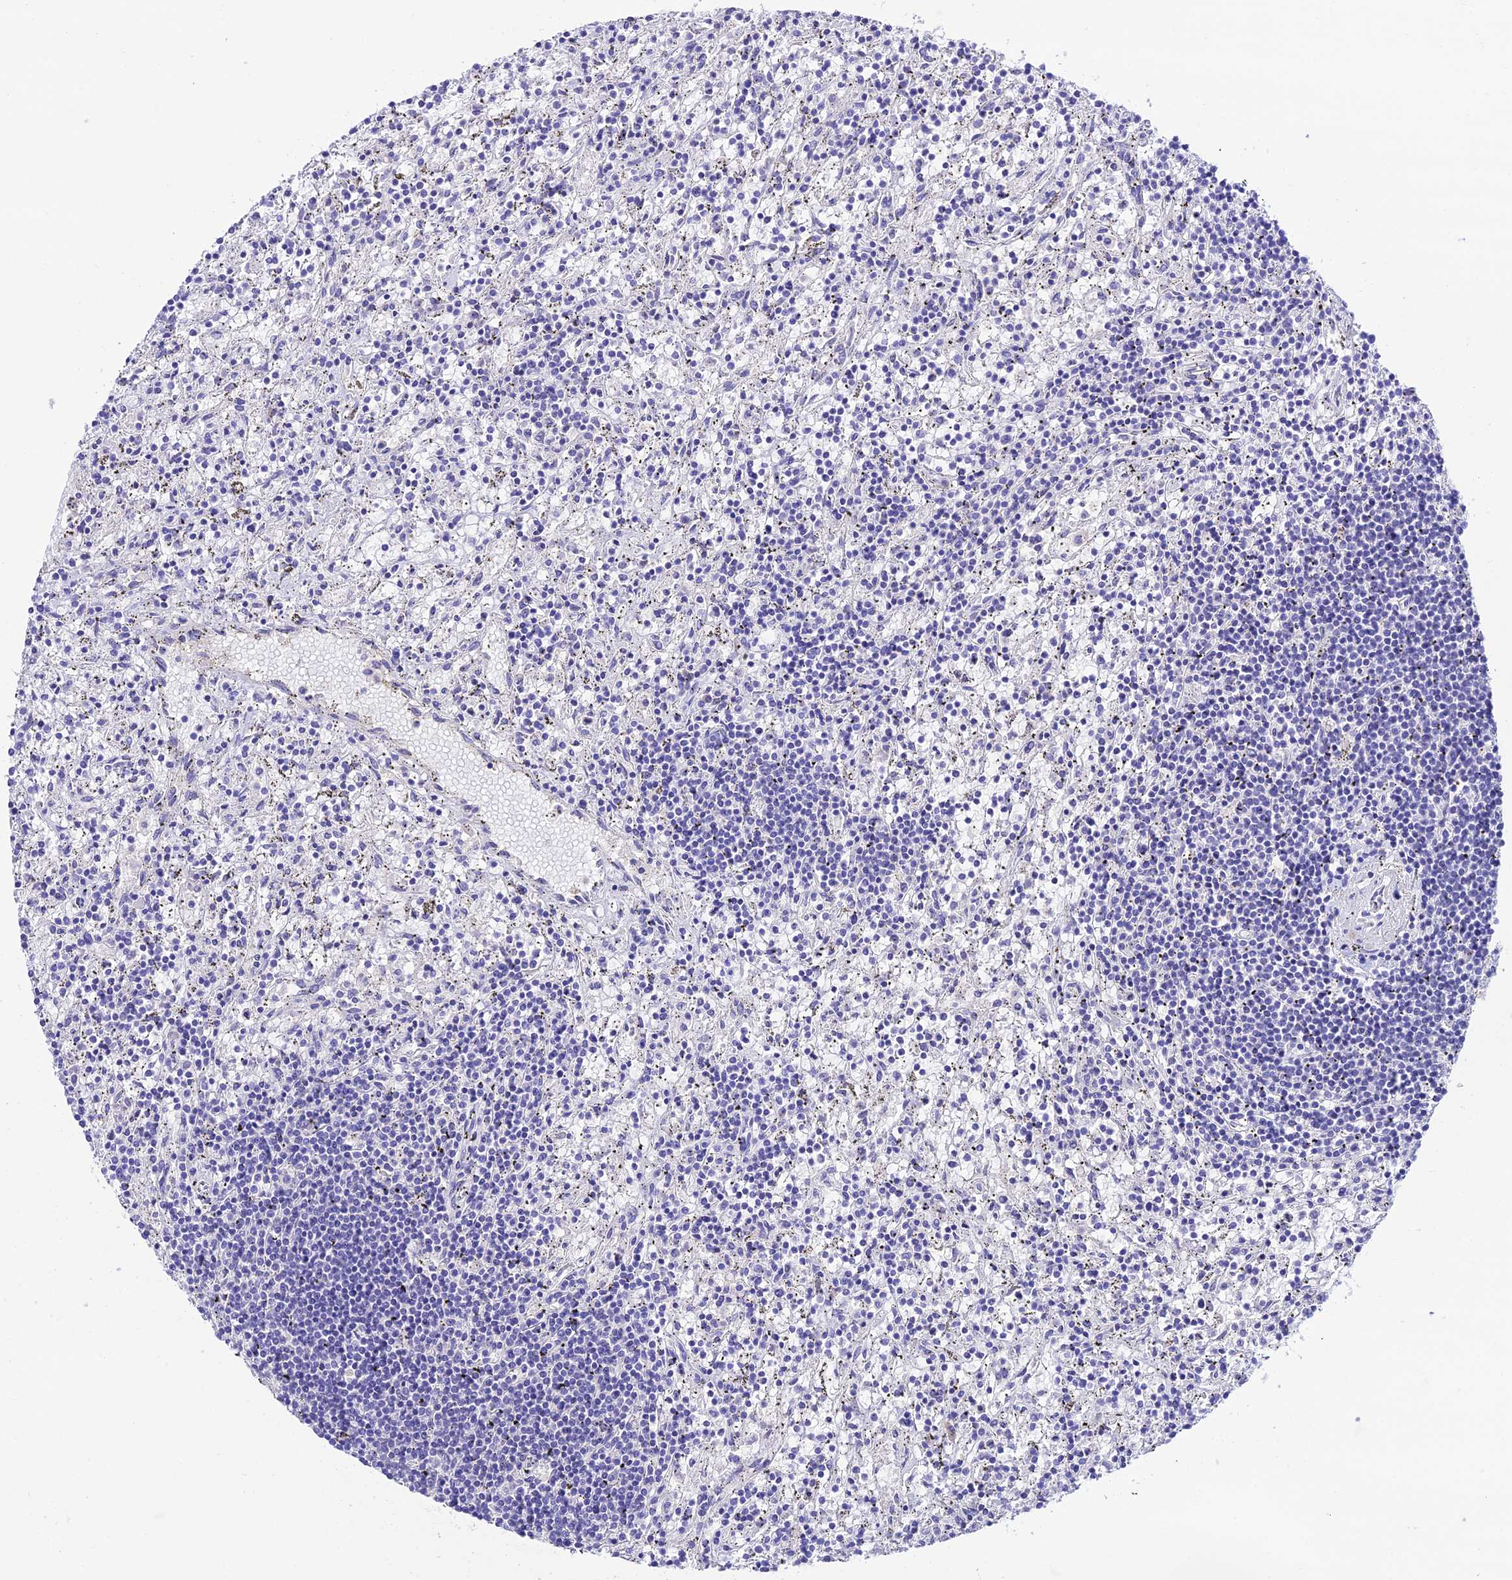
{"staining": {"intensity": "negative", "quantity": "none", "location": "none"}, "tissue": "lymphoma", "cell_type": "Tumor cells", "image_type": "cancer", "snomed": [{"axis": "morphology", "description": "Malignant lymphoma, non-Hodgkin's type, Low grade"}, {"axis": "topography", "description": "Spleen"}], "caption": "This is an immunohistochemistry (IHC) micrograph of low-grade malignant lymphoma, non-Hodgkin's type. There is no expression in tumor cells.", "gene": "NLRP6", "patient": {"sex": "male", "age": 76}}